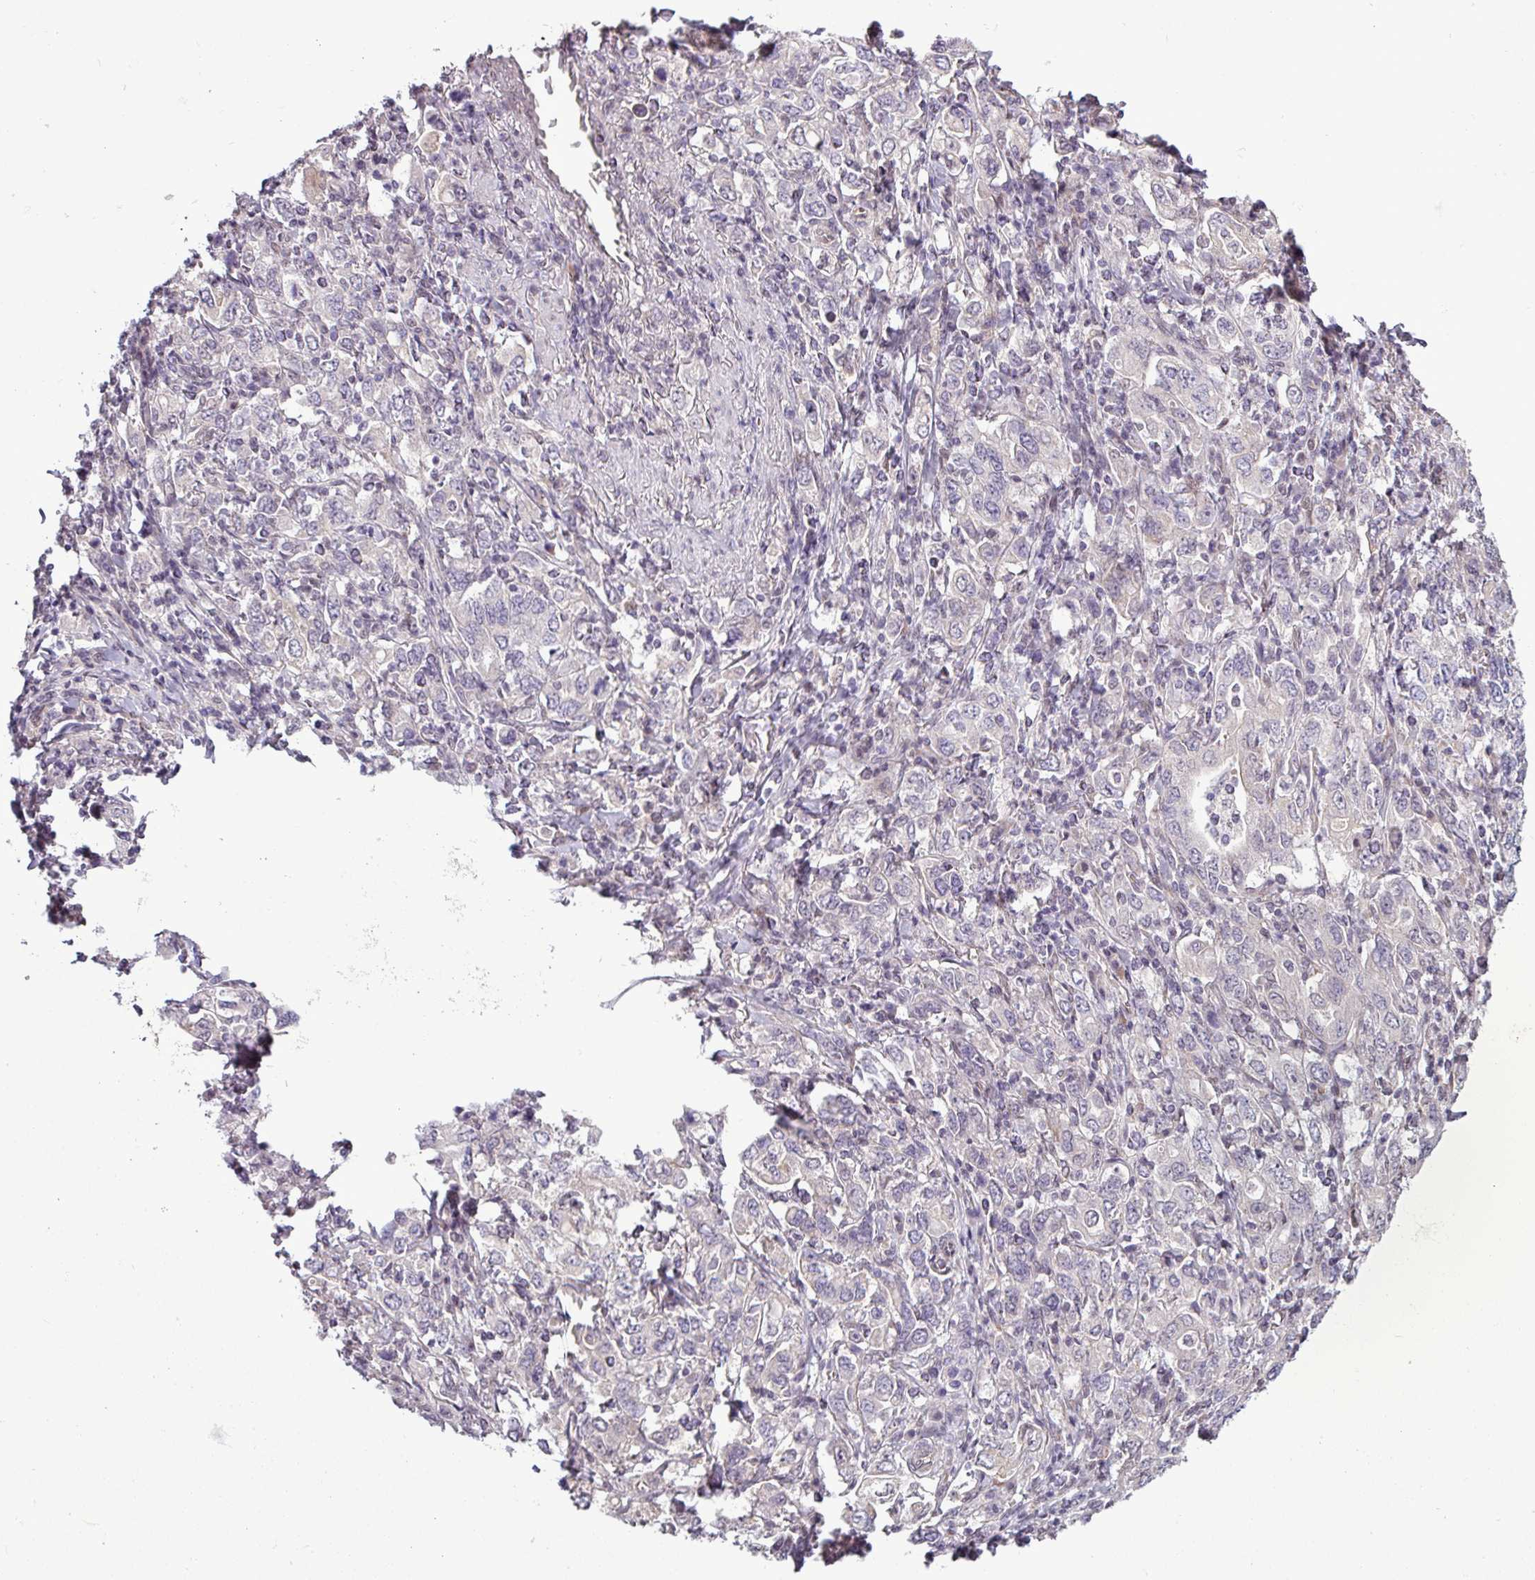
{"staining": {"intensity": "negative", "quantity": "none", "location": "none"}, "tissue": "stomach cancer", "cell_type": "Tumor cells", "image_type": "cancer", "snomed": [{"axis": "morphology", "description": "Adenocarcinoma, NOS"}, {"axis": "topography", "description": "Stomach, upper"}, {"axis": "topography", "description": "Stomach"}], "caption": "The photomicrograph displays no significant staining in tumor cells of stomach adenocarcinoma.", "gene": "GPT2", "patient": {"sex": "male", "age": 62}}